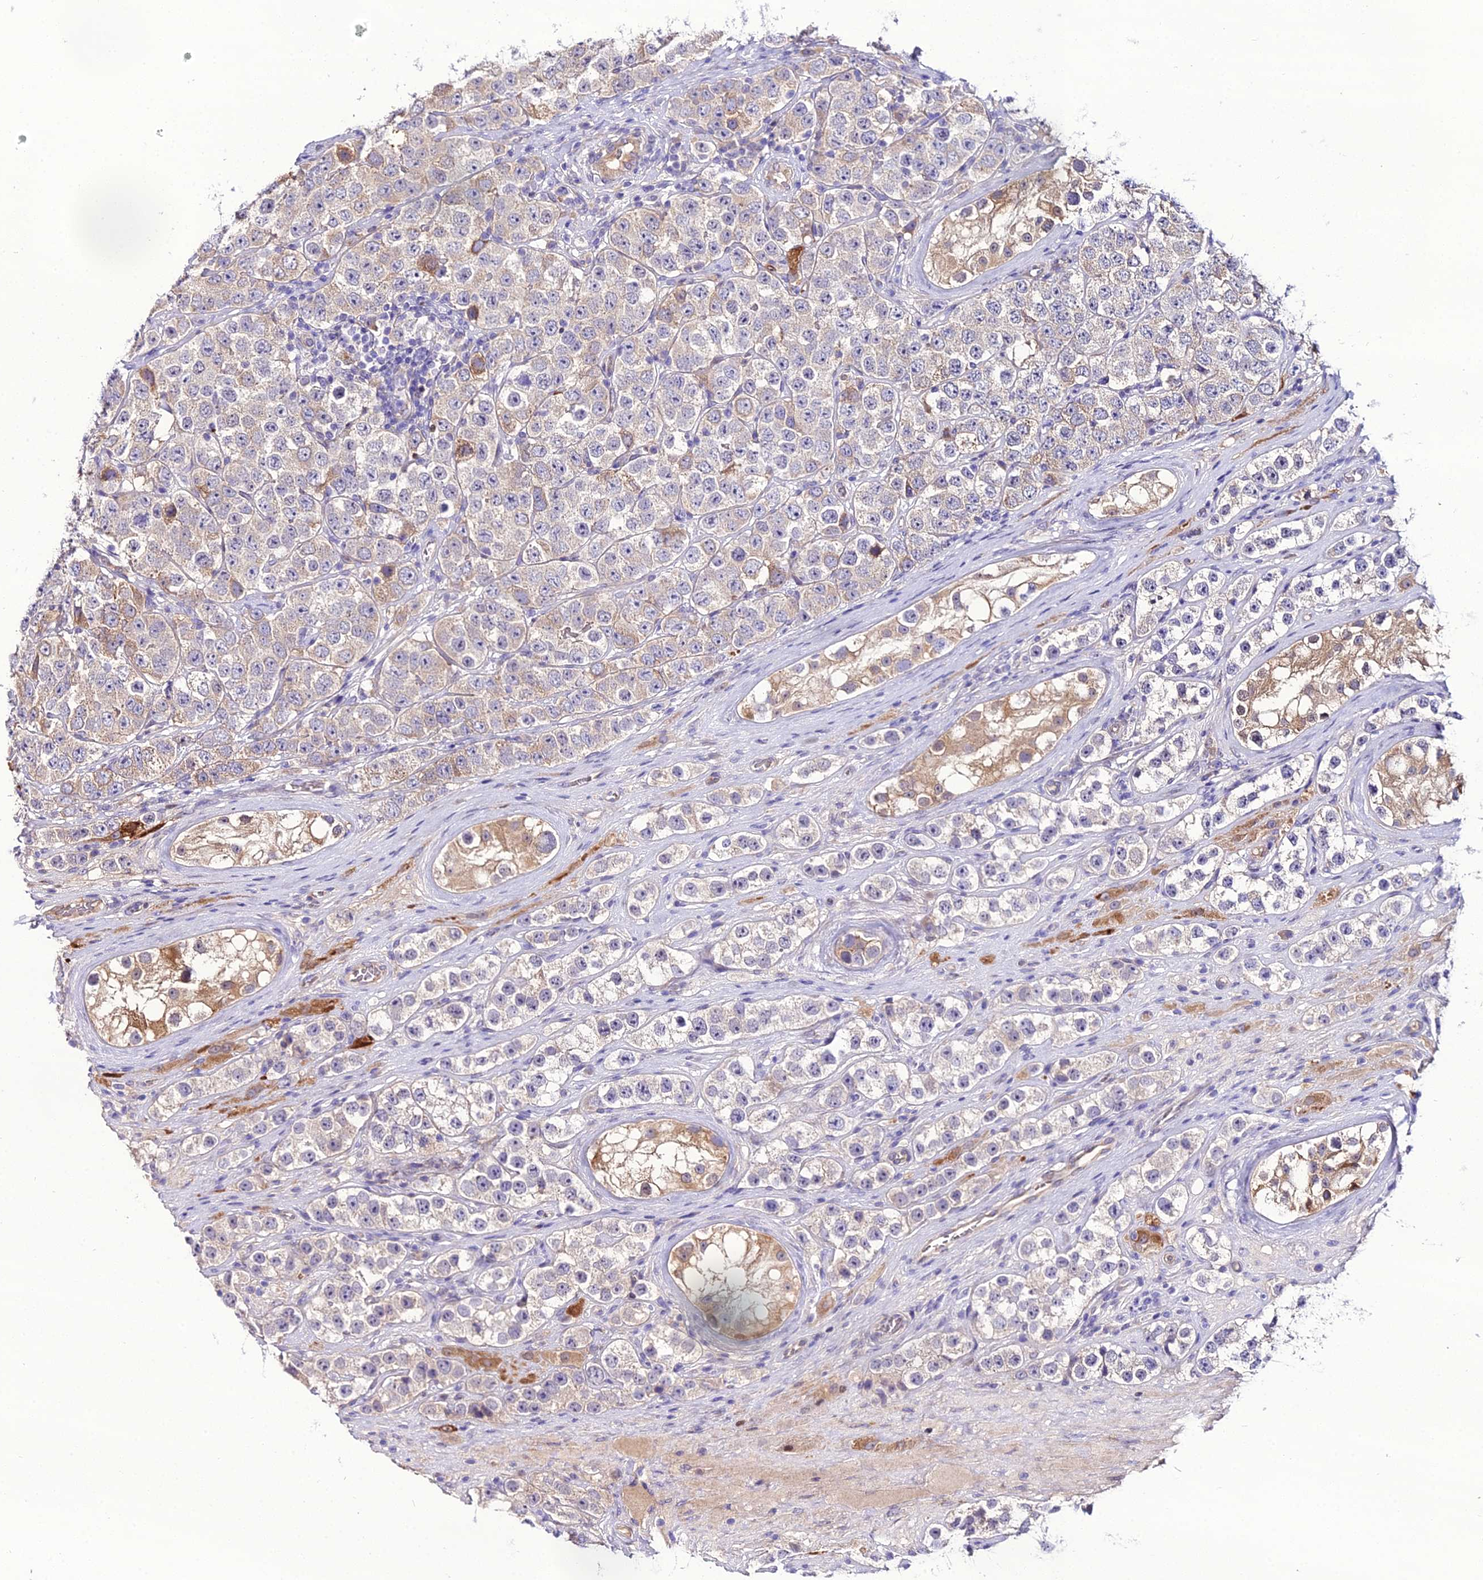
{"staining": {"intensity": "moderate", "quantity": "<25%", "location": "cytoplasmic/membranous"}, "tissue": "testis cancer", "cell_type": "Tumor cells", "image_type": "cancer", "snomed": [{"axis": "morphology", "description": "Seminoma, NOS"}, {"axis": "topography", "description": "Testis"}], "caption": "DAB immunohistochemical staining of testis cancer displays moderate cytoplasmic/membranous protein positivity in about <25% of tumor cells.", "gene": "MB21D2", "patient": {"sex": "male", "age": 28}}